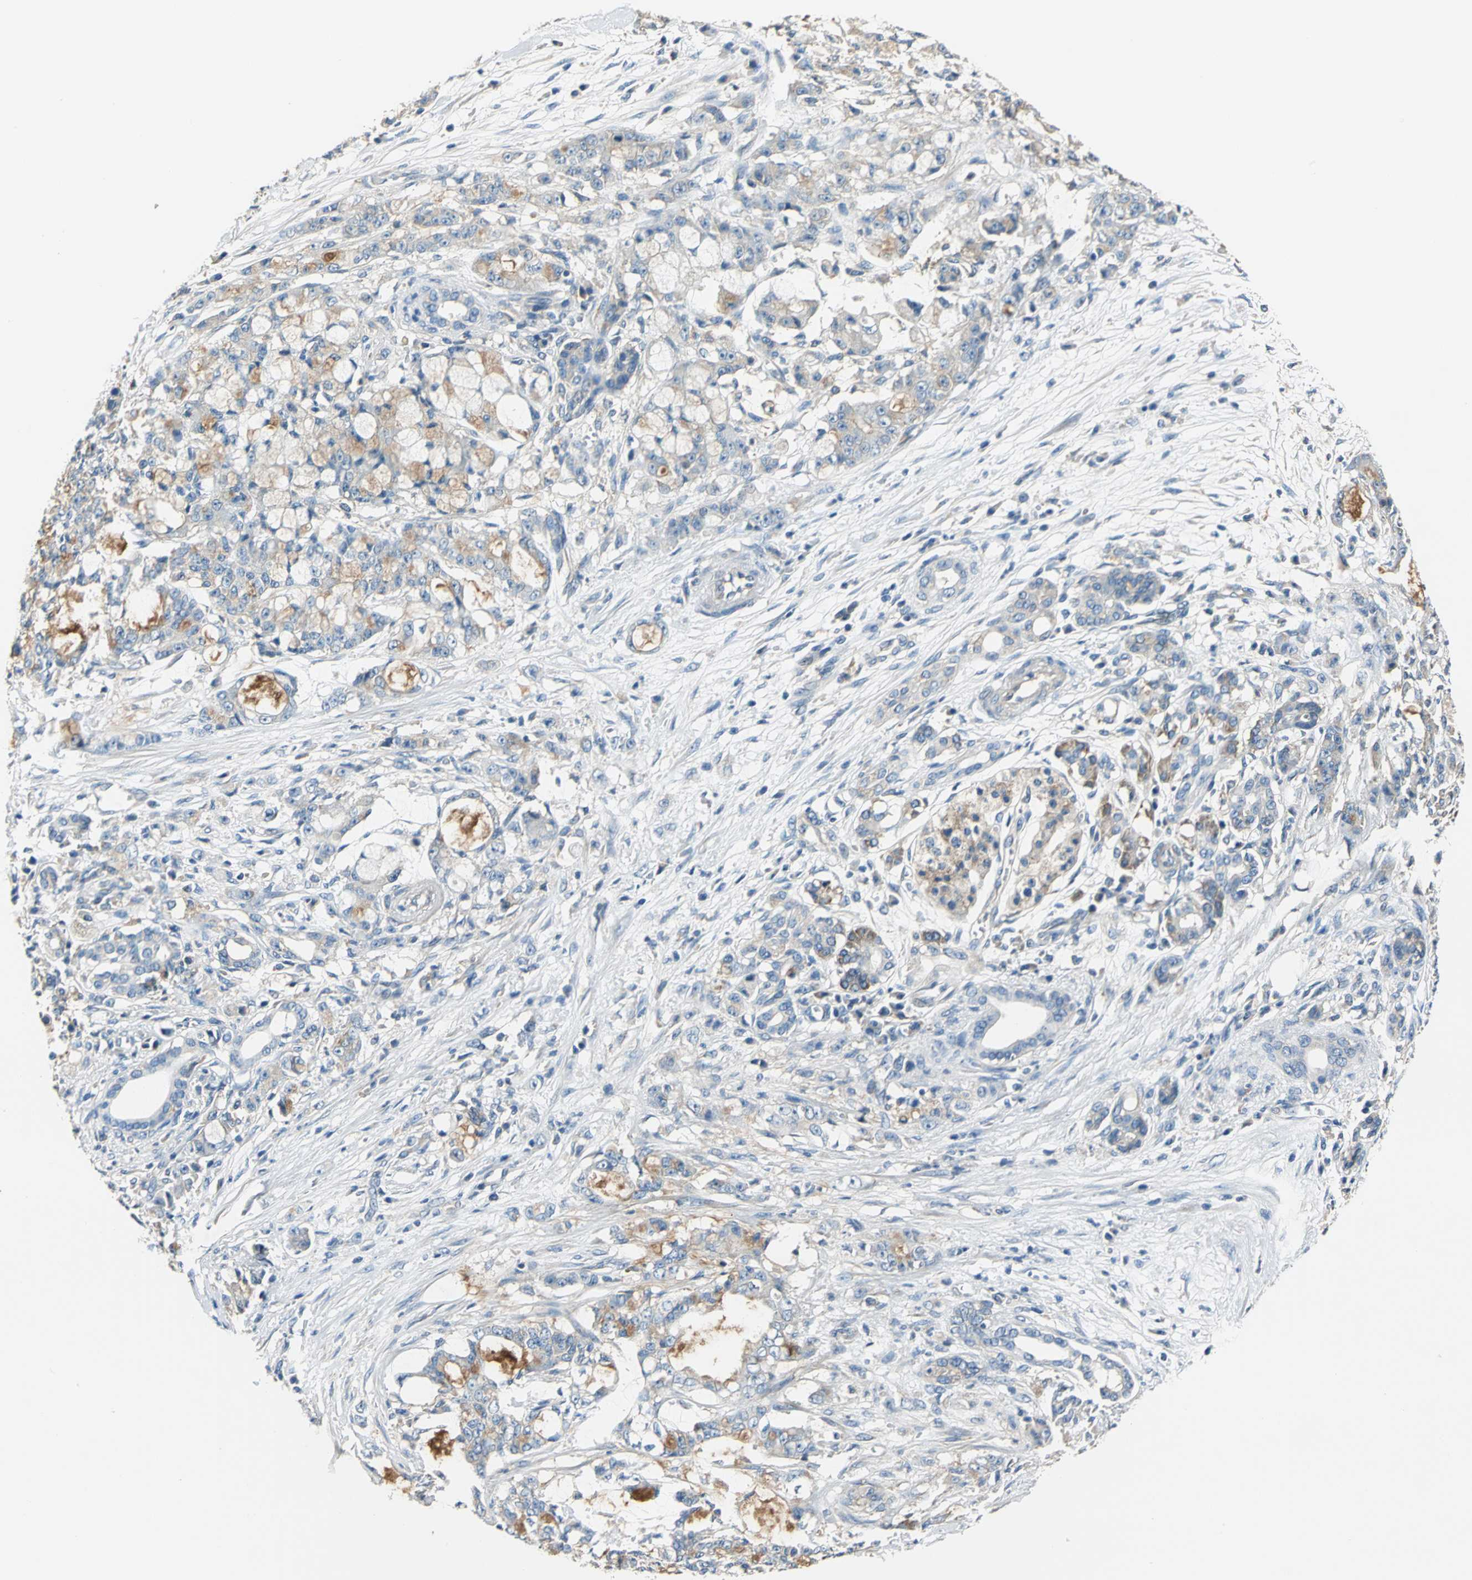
{"staining": {"intensity": "weak", "quantity": "25%-75%", "location": "cytoplasmic/membranous"}, "tissue": "pancreatic cancer", "cell_type": "Tumor cells", "image_type": "cancer", "snomed": [{"axis": "morphology", "description": "Adenocarcinoma, NOS"}, {"axis": "topography", "description": "Pancreas"}], "caption": "DAB (3,3'-diaminobenzidine) immunohistochemical staining of human pancreatic cancer (adenocarcinoma) shows weak cytoplasmic/membranous protein positivity in approximately 25%-75% of tumor cells.", "gene": "DDX3Y", "patient": {"sex": "female", "age": 73}}